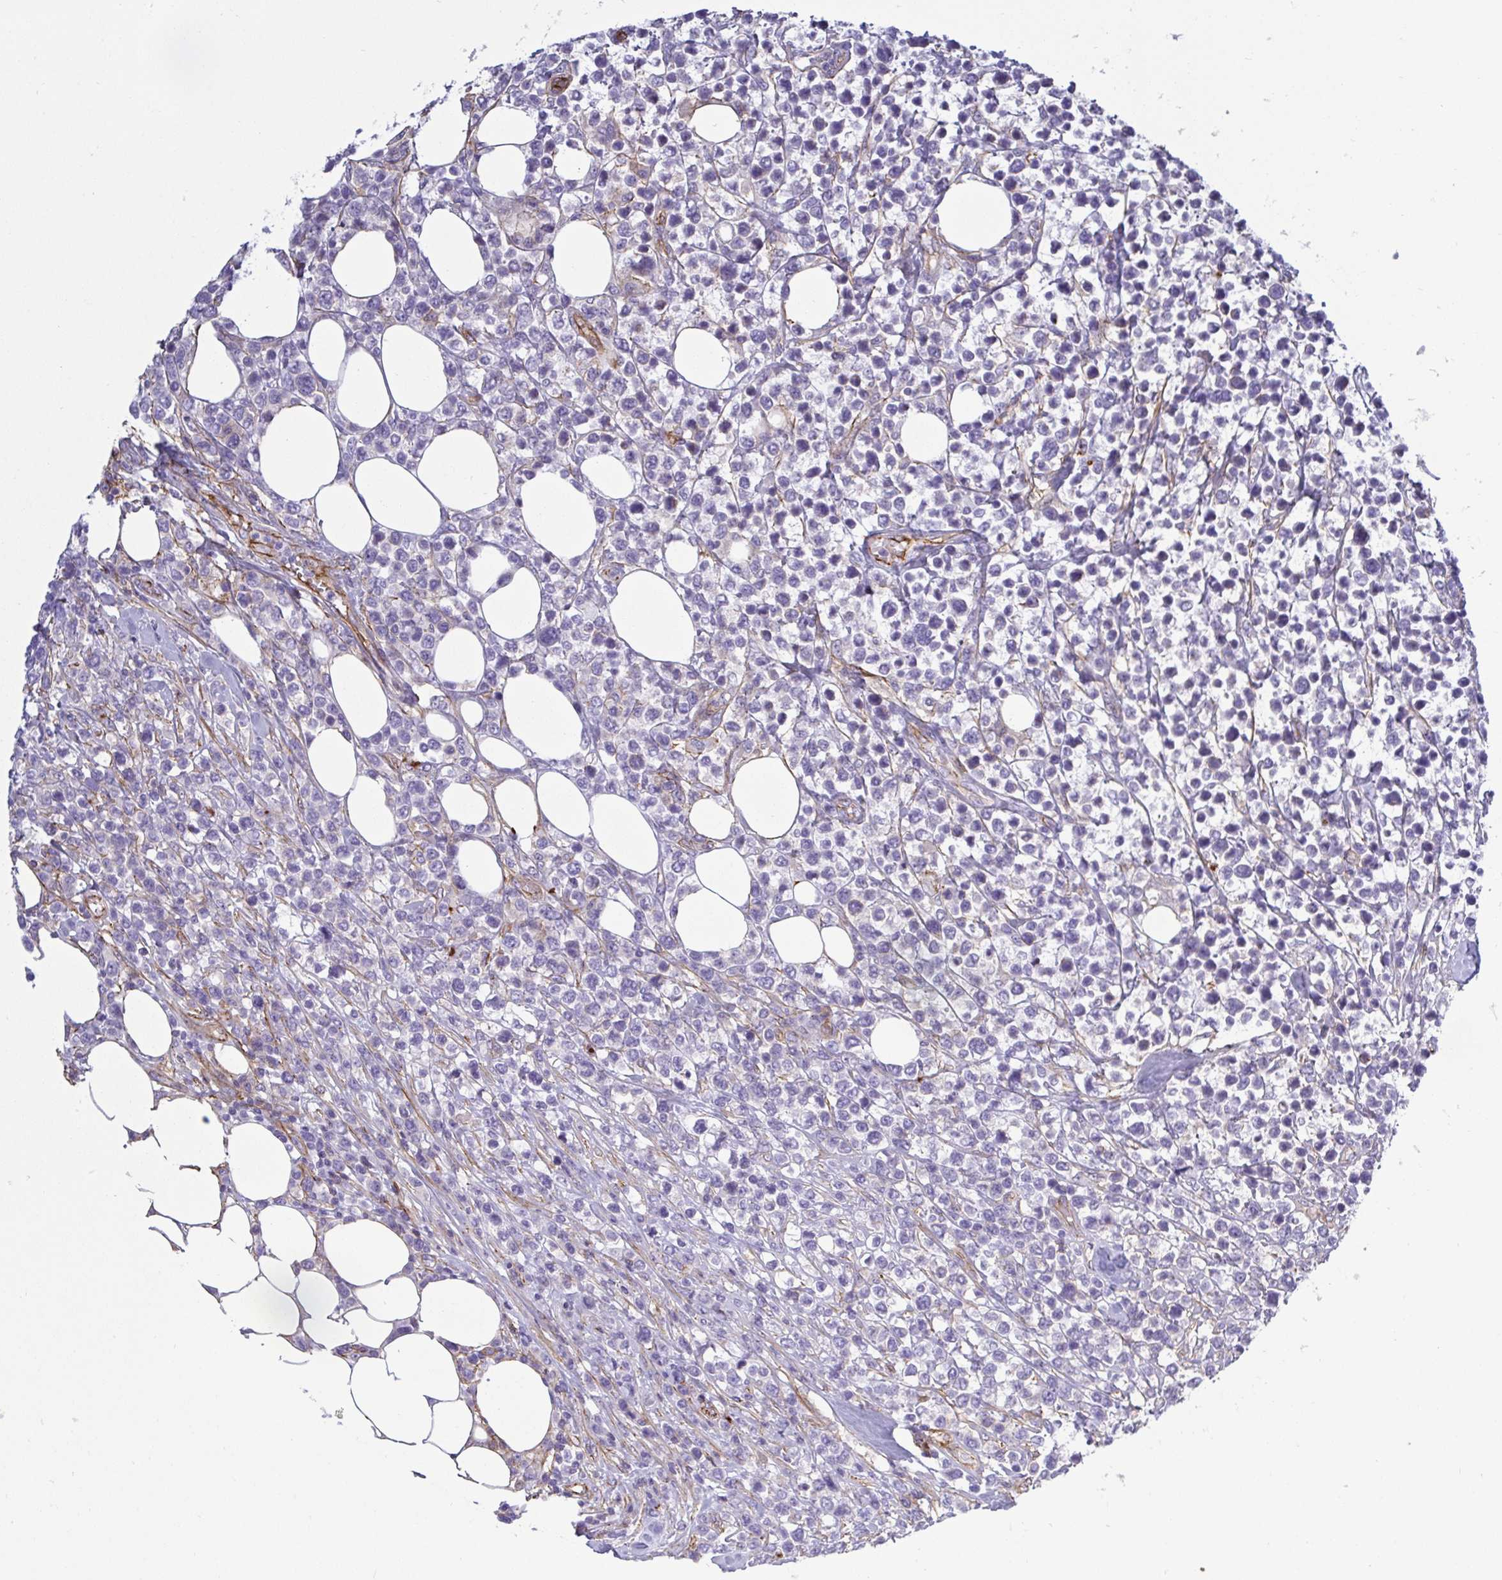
{"staining": {"intensity": "negative", "quantity": "none", "location": "none"}, "tissue": "lymphoma", "cell_type": "Tumor cells", "image_type": "cancer", "snomed": [{"axis": "morphology", "description": "Malignant lymphoma, non-Hodgkin's type, High grade"}, {"axis": "topography", "description": "Soft tissue"}], "caption": "Immunohistochemistry histopathology image of neoplastic tissue: high-grade malignant lymphoma, non-Hodgkin's type stained with DAB displays no significant protein positivity in tumor cells. (DAB (3,3'-diaminobenzidine) immunohistochemistry visualized using brightfield microscopy, high magnification).", "gene": "LIMA1", "patient": {"sex": "female", "age": 56}}